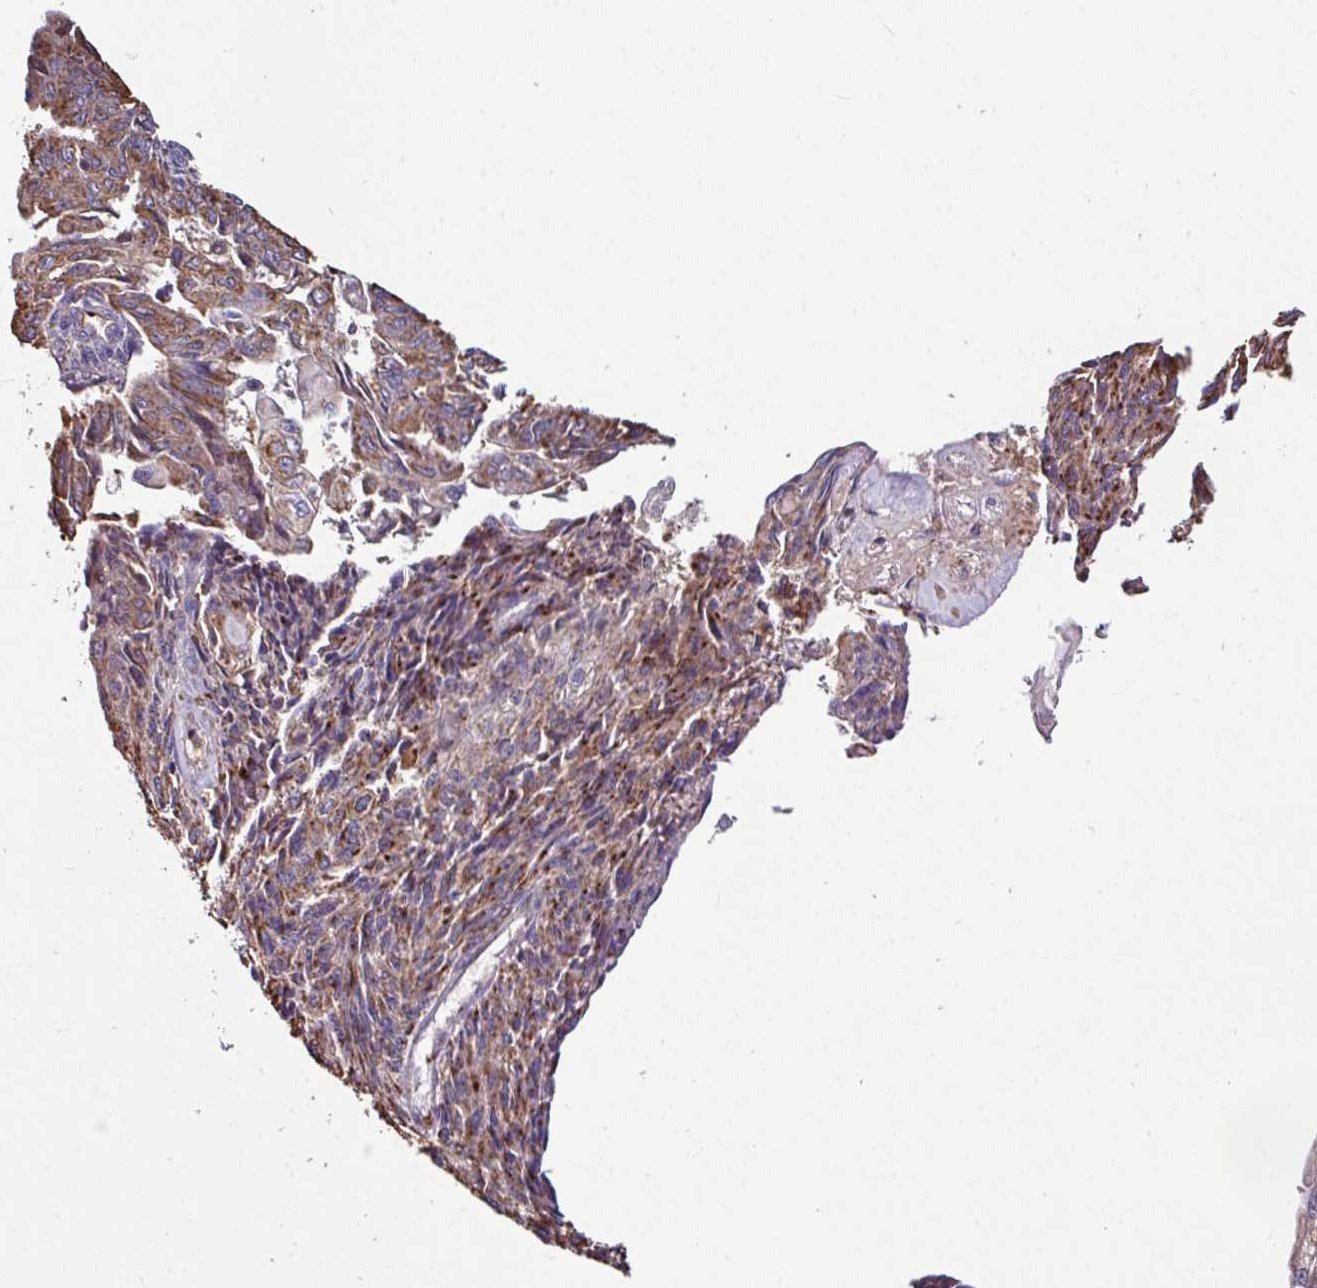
{"staining": {"intensity": "moderate", "quantity": ">75%", "location": "cytoplasmic/membranous"}, "tissue": "endometrial cancer", "cell_type": "Tumor cells", "image_type": "cancer", "snomed": [{"axis": "morphology", "description": "Adenocarcinoma, NOS"}, {"axis": "topography", "description": "Endometrium"}], "caption": "High-magnification brightfield microscopy of endometrial cancer (adenocarcinoma) stained with DAB (brown) and counterstained with hematoxylin (blue). tumor cells exhibit moderate cytoplasmic/membranous expression is identified in approximately>75% of cells. The staining is performed using DAB (3,3'-diaminobenzidine) brown chromogen to label protein expression. The nuclei are counter-stained blue using hematoxylin.", "gene": "CPD", "patient": {"sex": "female", "age": 32}}